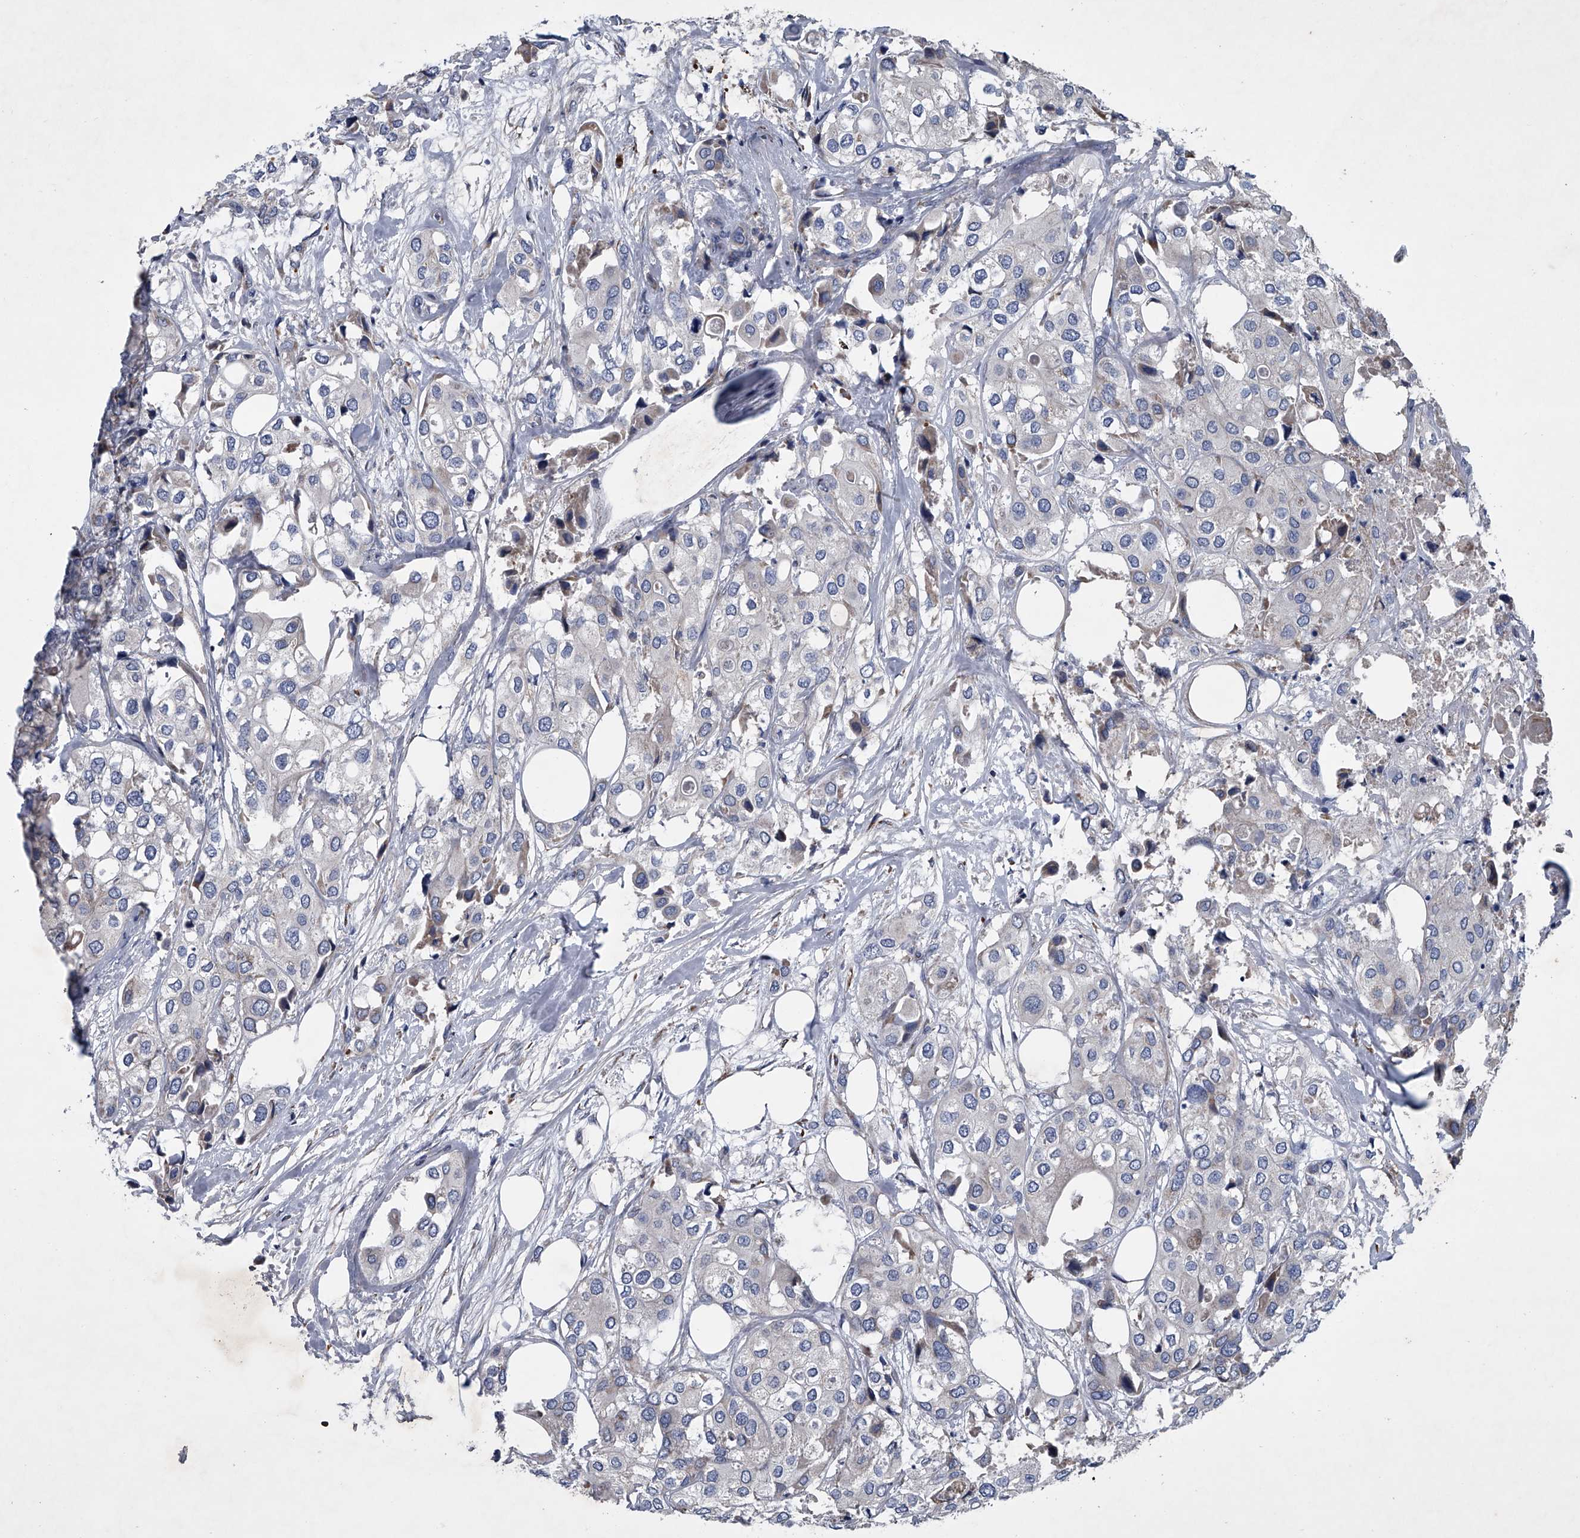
{"staining": {"intensity": "negative", "quantity": "none", "location": "none"}, "tissue": "urothelial cancer", "cell_type": "Tumor cells", "image_type": "cancer", "snomed": [{"axis": "morphology", "description": "Urothelial carcinoma, High grade"}, {"axis": "topography", "description": "Urinary bladder"}], "caption": "Tumor cells show no significant staining in urothelial carcinoma (high-grade).", "gene": "ABCG1", "patient": {"sex": "male", "age": 64}}